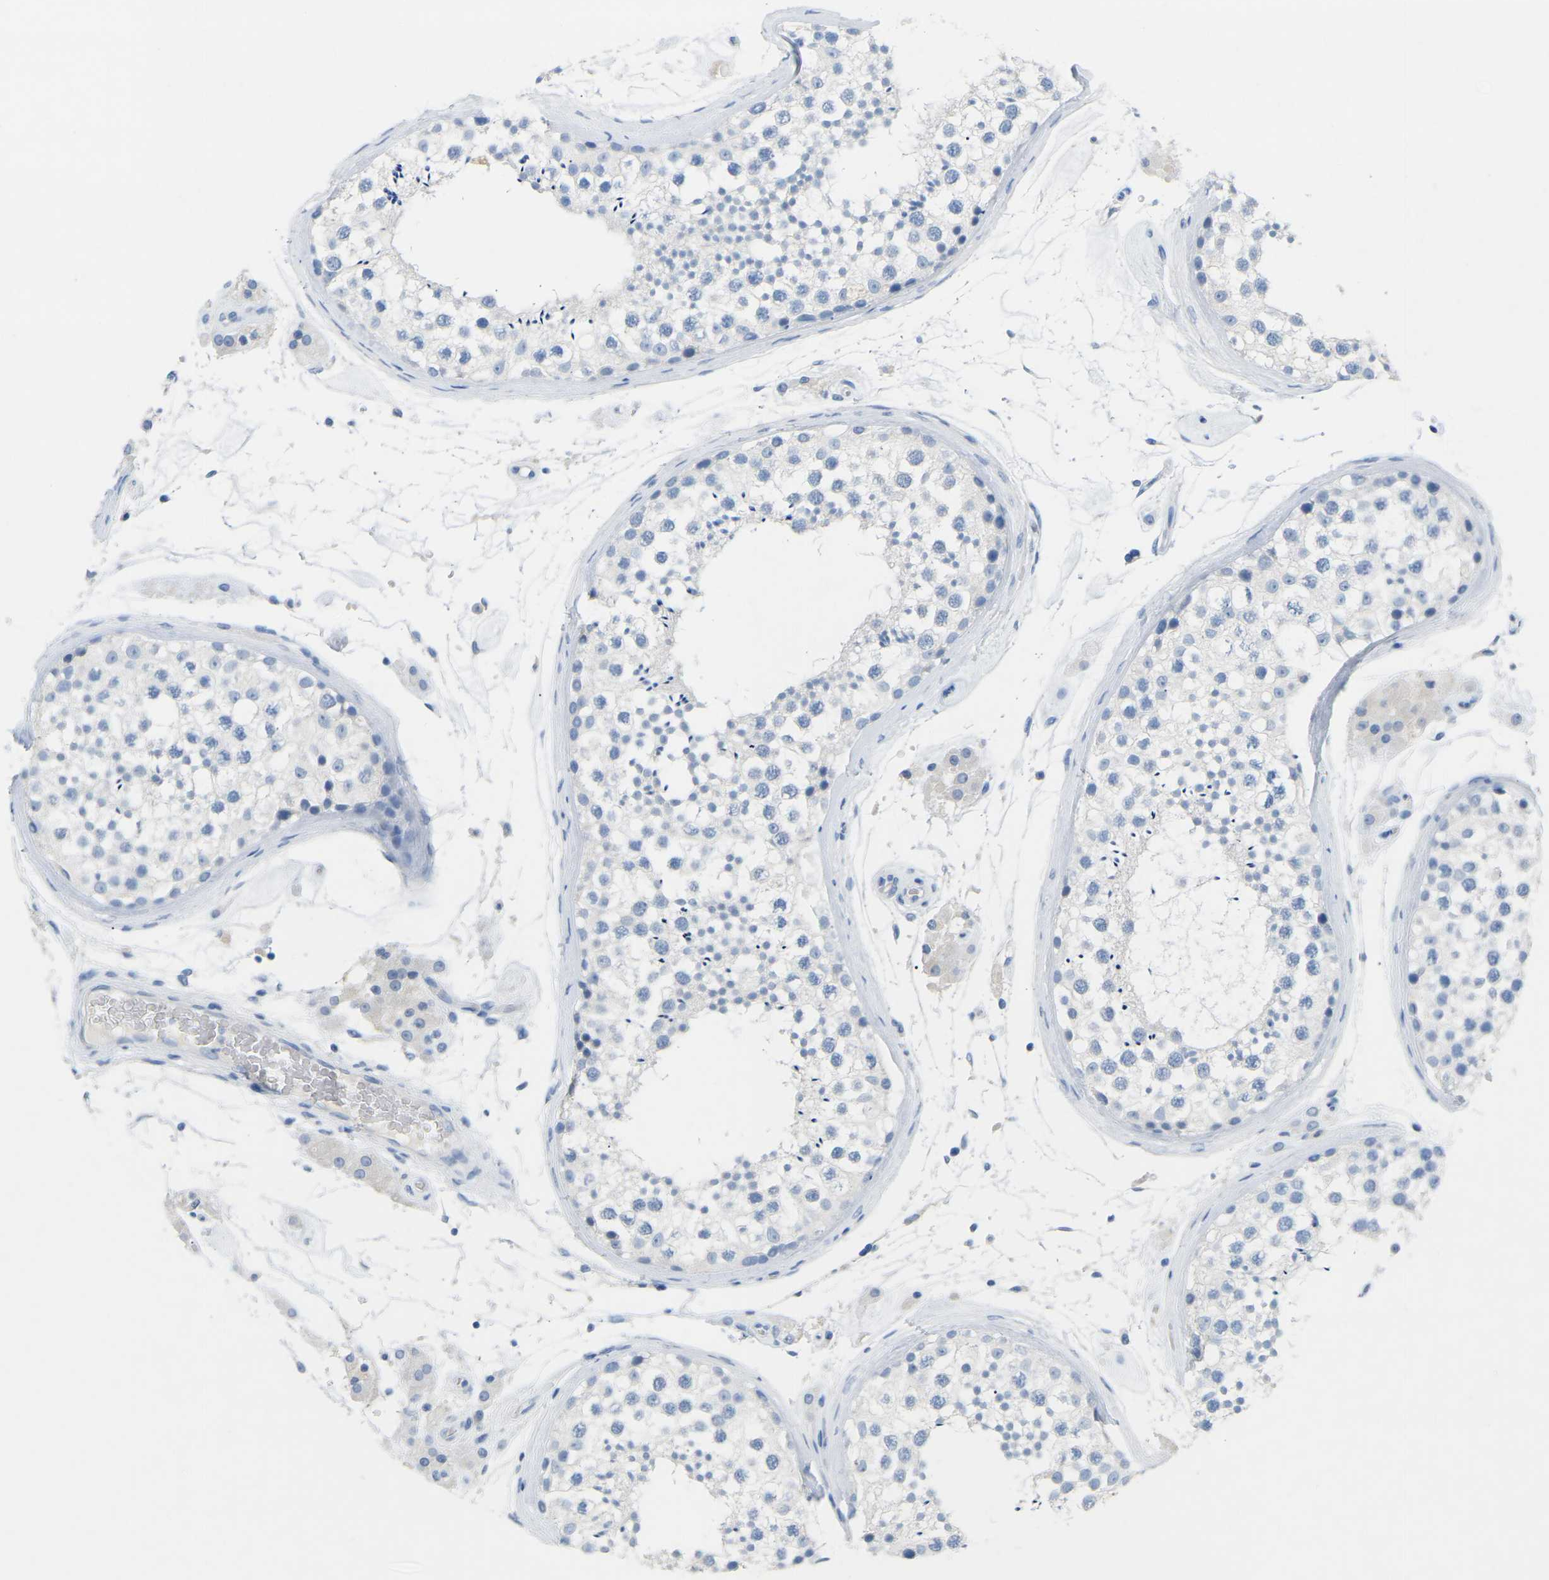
{"staining": {"intensity": "negative", "quantity": "none", "location": "none"}, "tissue": "testis", "cell_type": "Cells in seminiferous ducts", "image_type": "normal", "snomed": [{"axis": "morphology", "description": "Normal tissue, NOS"}, {"axis": "topography", "description": "Testis"}], "caption": "The immunohistochemistry (IHC) photomicrograph has no significant staining in cells in seminiferous ducts of testis. (DAB (3,3'-diaminobenzidine) IHC, high magnification).", "gene": "HBG2", "patient": {"sex": "male", "age": 46}}